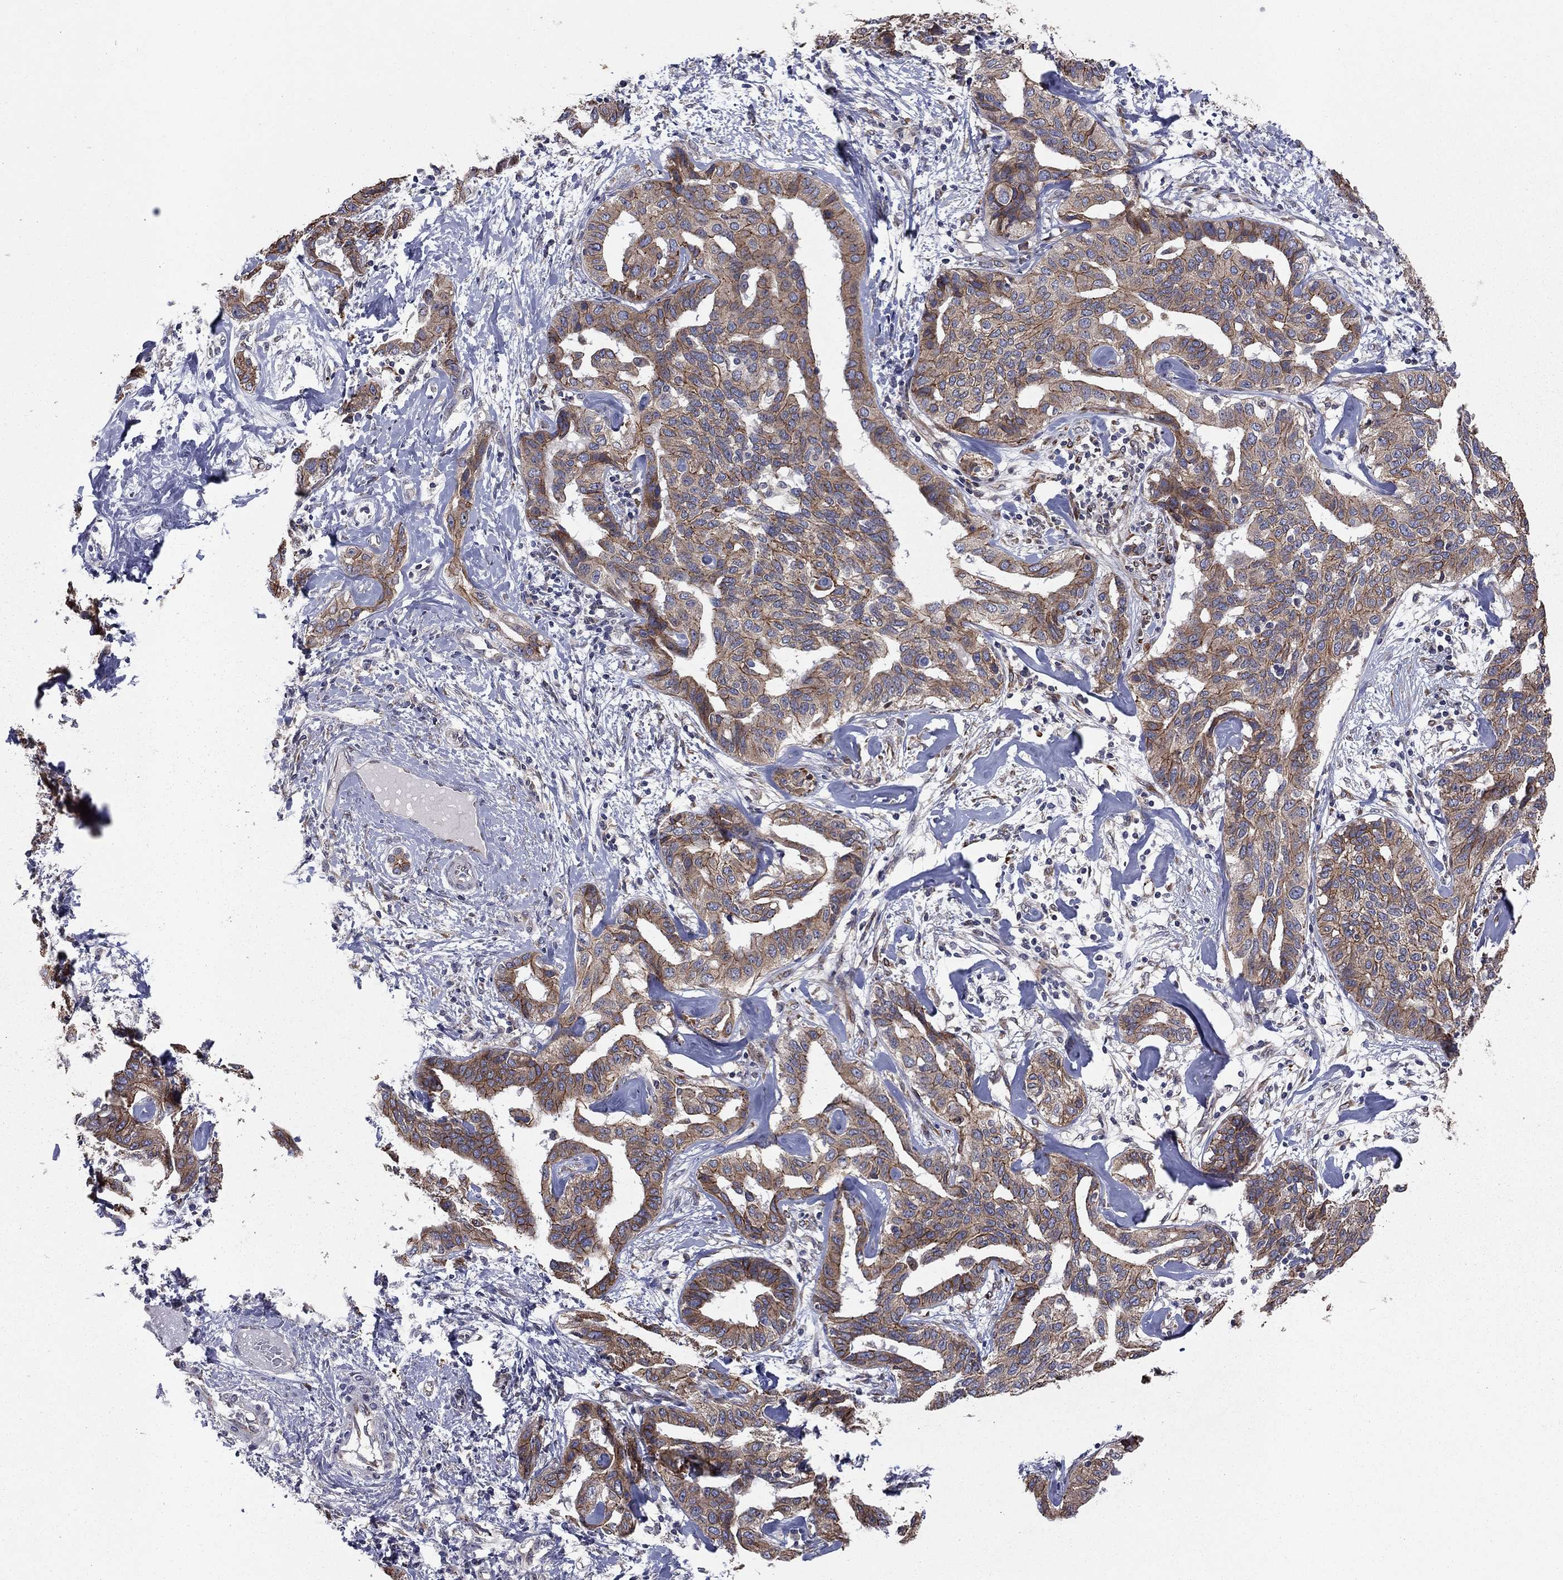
{"staining": {"intensity": "moderate", "quantity": ">75%", "location": "cytoplasmic/membranous"}, "tissue": "liver cancer", "cell_type": "Tumor cells", "image_type": "cancer", "snomed": [{"axis": "morphology", "description": "Cholangiocarcinoma"}, {"axis": "topography", "description": "Liver"}], "caption": "Human cholangiocarcinoma (liver) stained for a protein (brown) demonstrates moderate cytoplasmic/membranous positive staining in about >75% of tumor cells.", "gene": "YIF1A", "patient": {"sex": "male", "age": 59}}